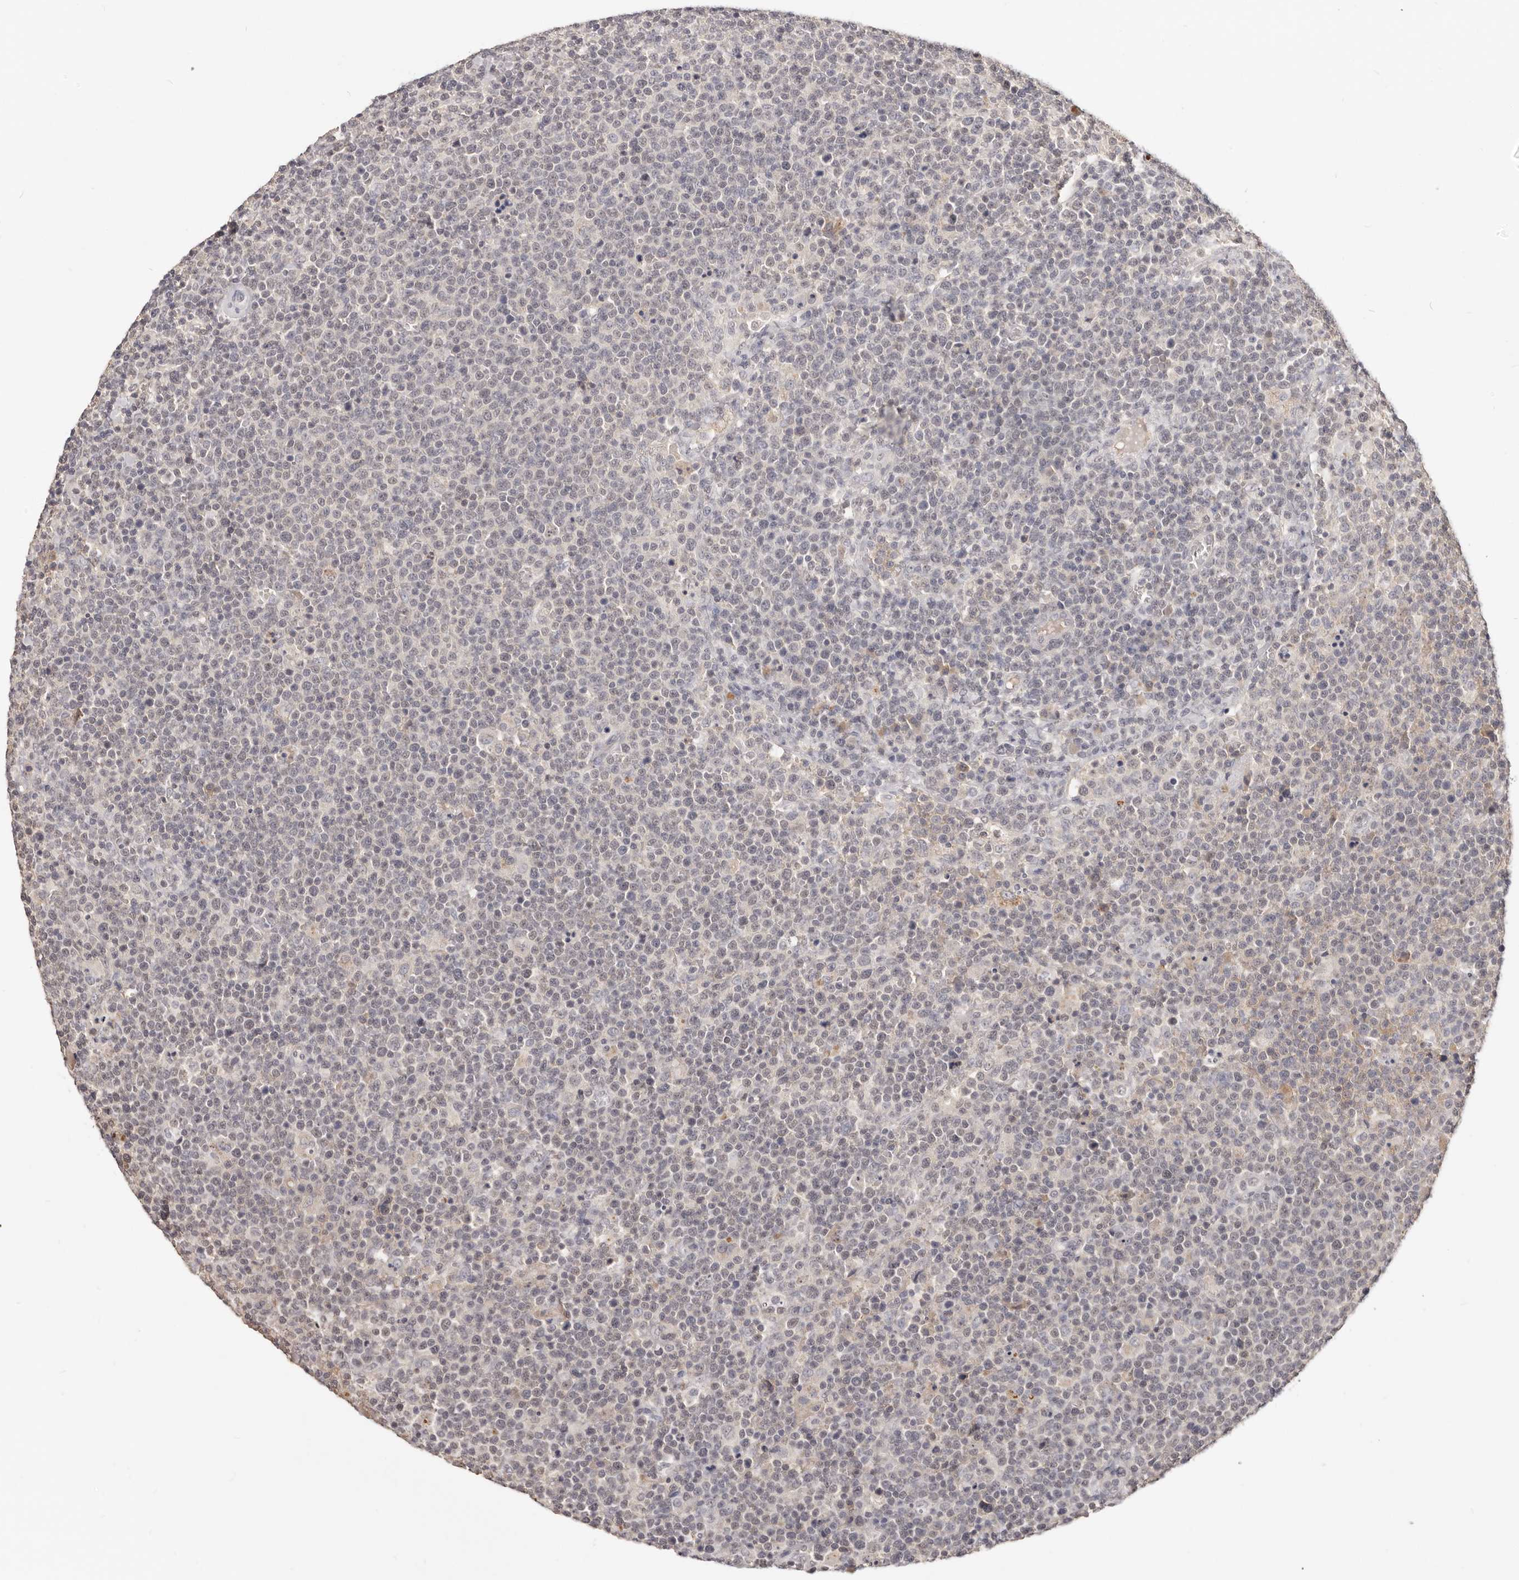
{"staining": {"intensity": "negative", "quantity": "none", "location": "none"}, "tissue": "lymphoma", "cell_type": "Tumor cells", "image_type": "cancer", "snomed": [{"axis": "morphology", "description": "Malignant lymphoma, non-Hodgkin's type, High grade"}, {"axis": "topography", "description": "Lymph node"}], "caption": "This is an IHC micrograph of lymphoma. There is no positivity in tumor cells.", "gene": "TSPAN13", "patient": {"sex": "male", "age": 61}}